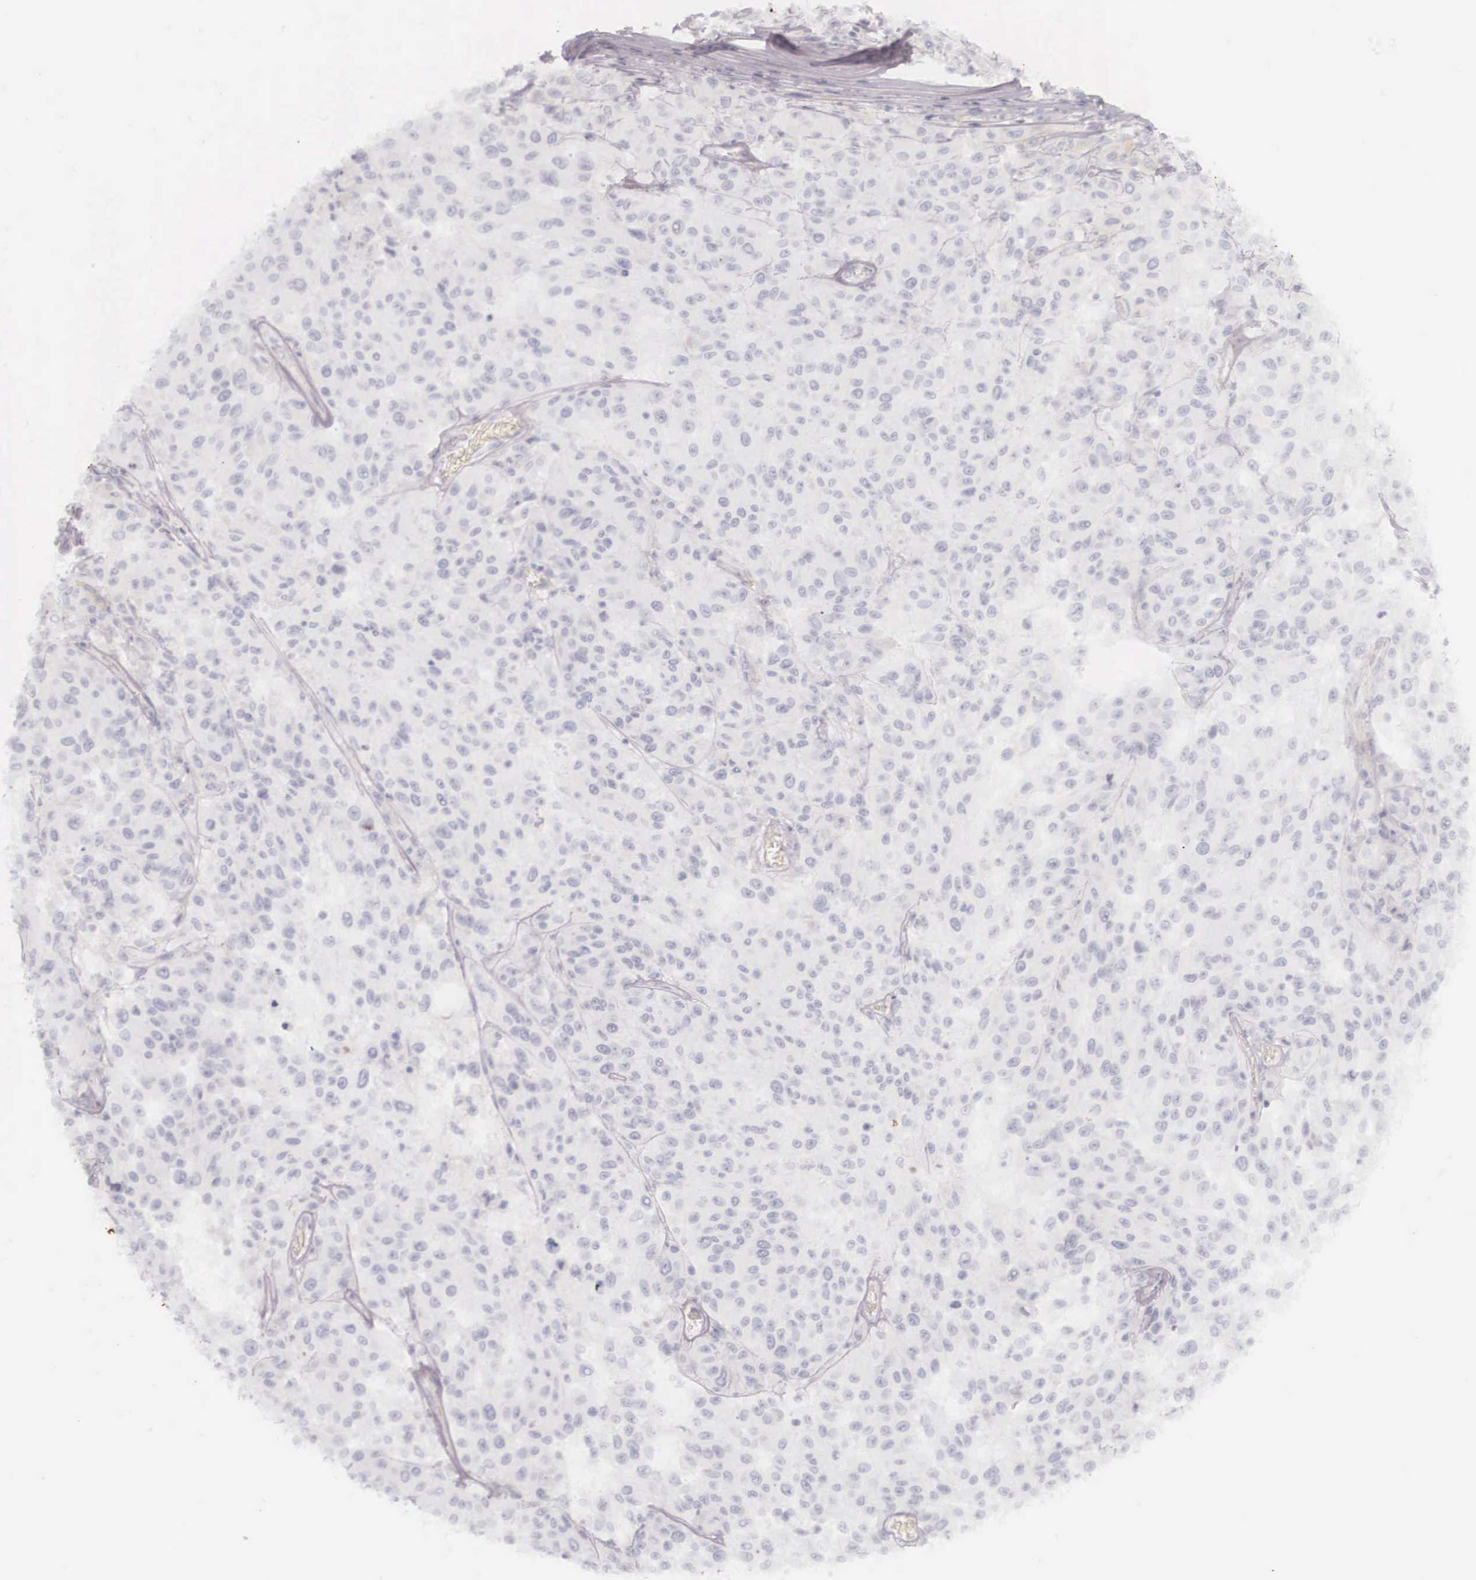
{"staining": {"intensity": "negative", "quantity": "none", "location": "none"}, "tissue": "melanoma", "cell_type": "Tumor cells", "image_type": "cancer", "snomed": [{"axis": "morphology", "description": "Malignant melanoma, NOS"}, {"axis": "topography", "description": "Skin"}], "caption": "Protein analysis of melanoma displays no significant staining in tumor cells. (DAB (3,3'-diaminobenzidine) immunohistochemistry visualized using brightfield microscopy, high magnification).", "gene": "KRT14", "patient": {"sex": "female", "age": 77}}